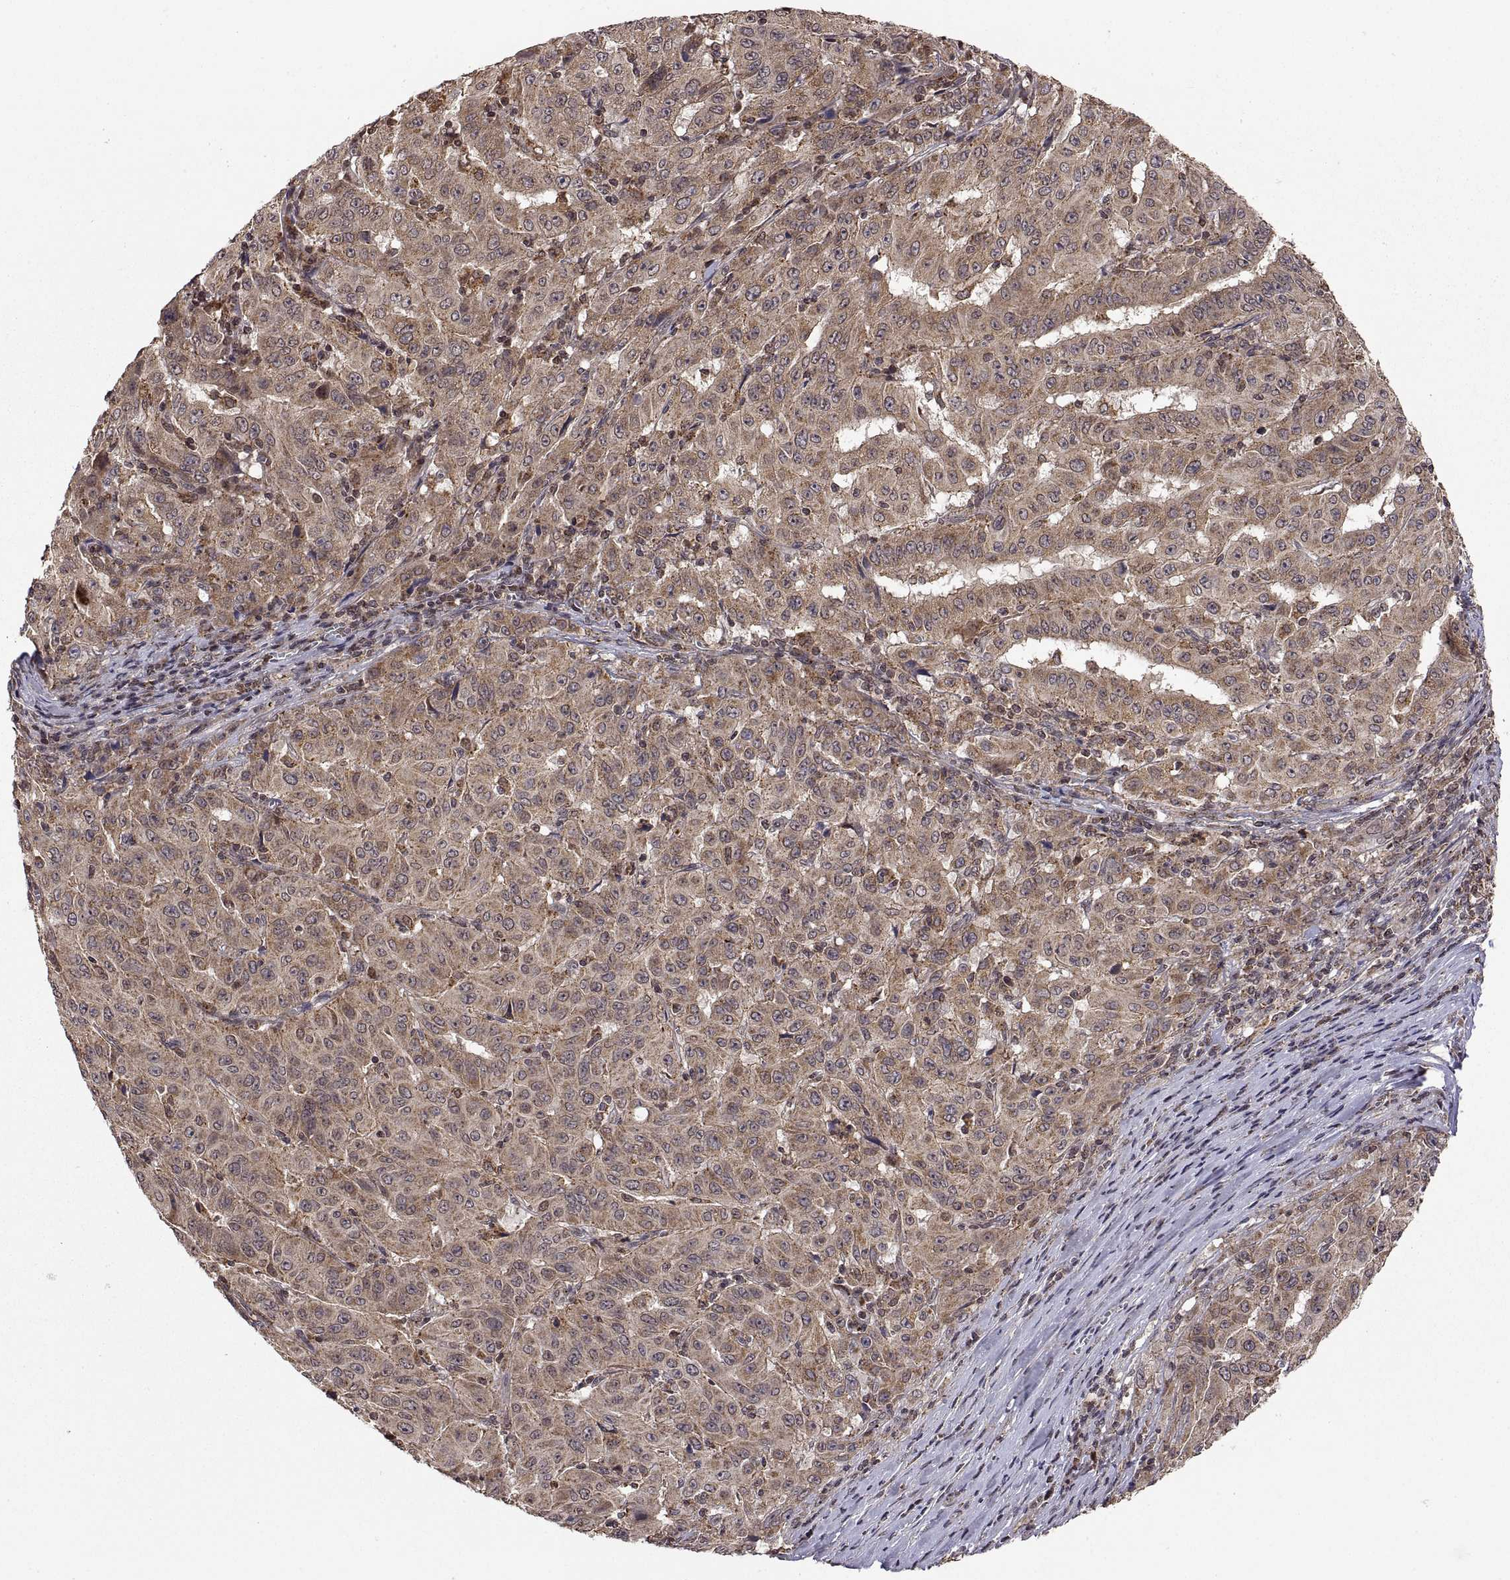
{"staining": {"intensity": "moderate", "quantity": "25%-75%", "location": "cytoplasmic/membranous"}, "tissue": "pancreatic cancer", "cell_type": "Tumor cells", "image_type": "cancer", "snomed": [{"axis": "morphology", "description": "Adenocarcinoma, NOS"}, {"axis": "topography", "description": "Pancreas"}], "caption": "Tumor cells demonstrate medium levels of moderate cytoplasmic/membranous staining in about 25%-75% of cells in pancreatic cancer (adenocarcinoma). The staining was performed using DAB (3,3'-diaminobenzidine), with brown indicating positive protein expression. Nuclei are stained blue with hematoxylin.", "gene": "ZNRF2", "patient": {"sex": "male", "age": 63}}